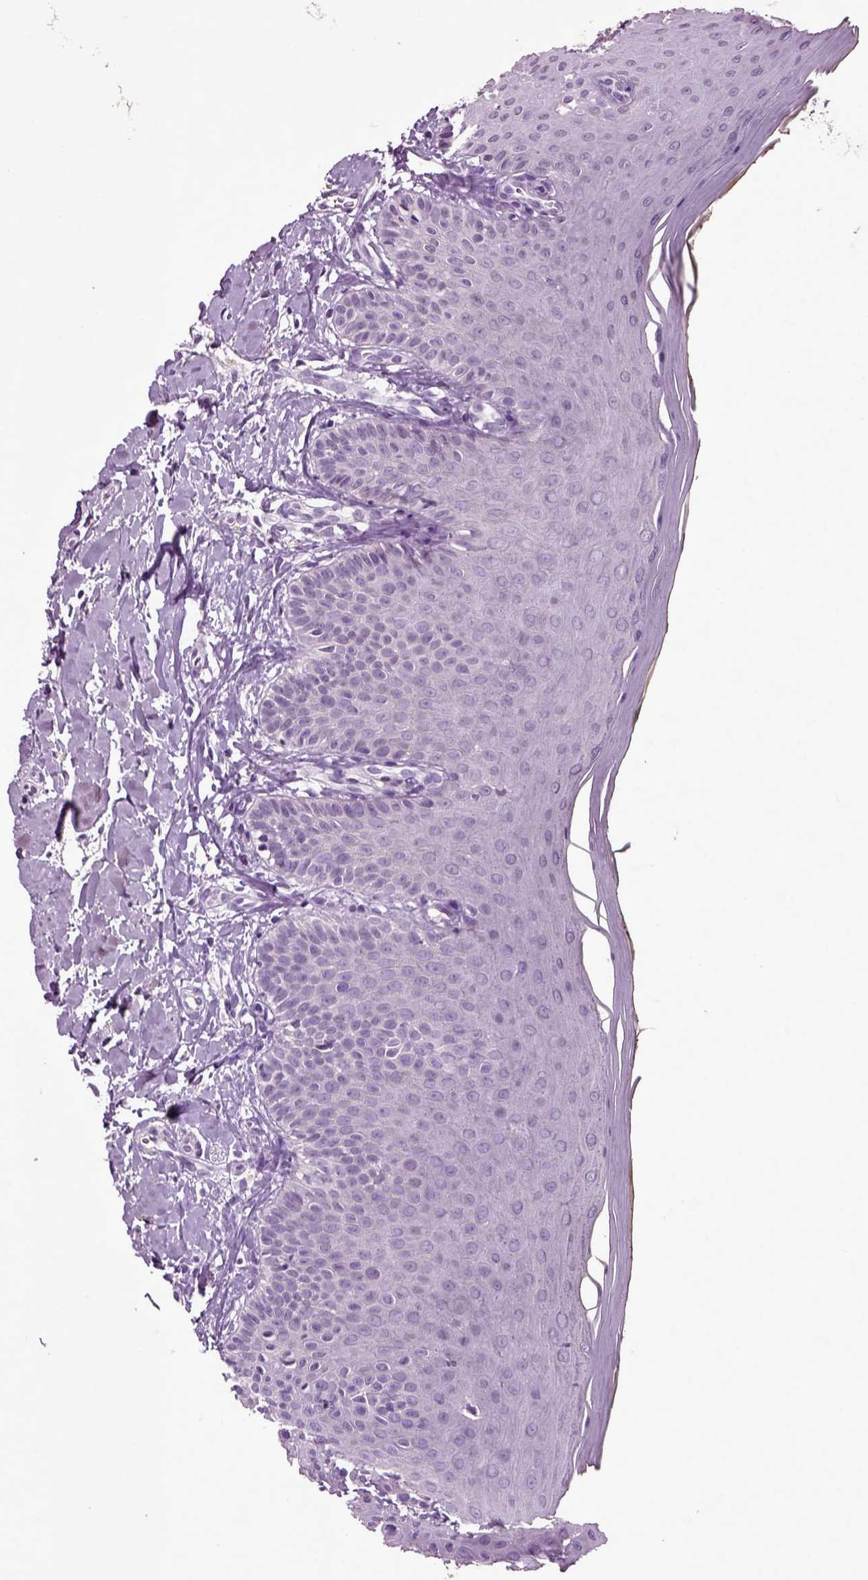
{"staining": {"intensity": "negative", "quantity": "none", "location": "none"}, "tissue": "oral mucosa", "cell_type": "Squamous epithelial cells", "image_type": "normal", "snomed": [{"axis": "morphology", "description": "Normal tissue, NOS"}, {"axis": "topography", "description": "Oral tissue"}], "caption": "An image of human oral mucosa is negative for staining in squamous epithelial cells. Nuclei are stained in blue.", "gene": "CRHR1", "patient": {"sex": "female", "age": 43}}